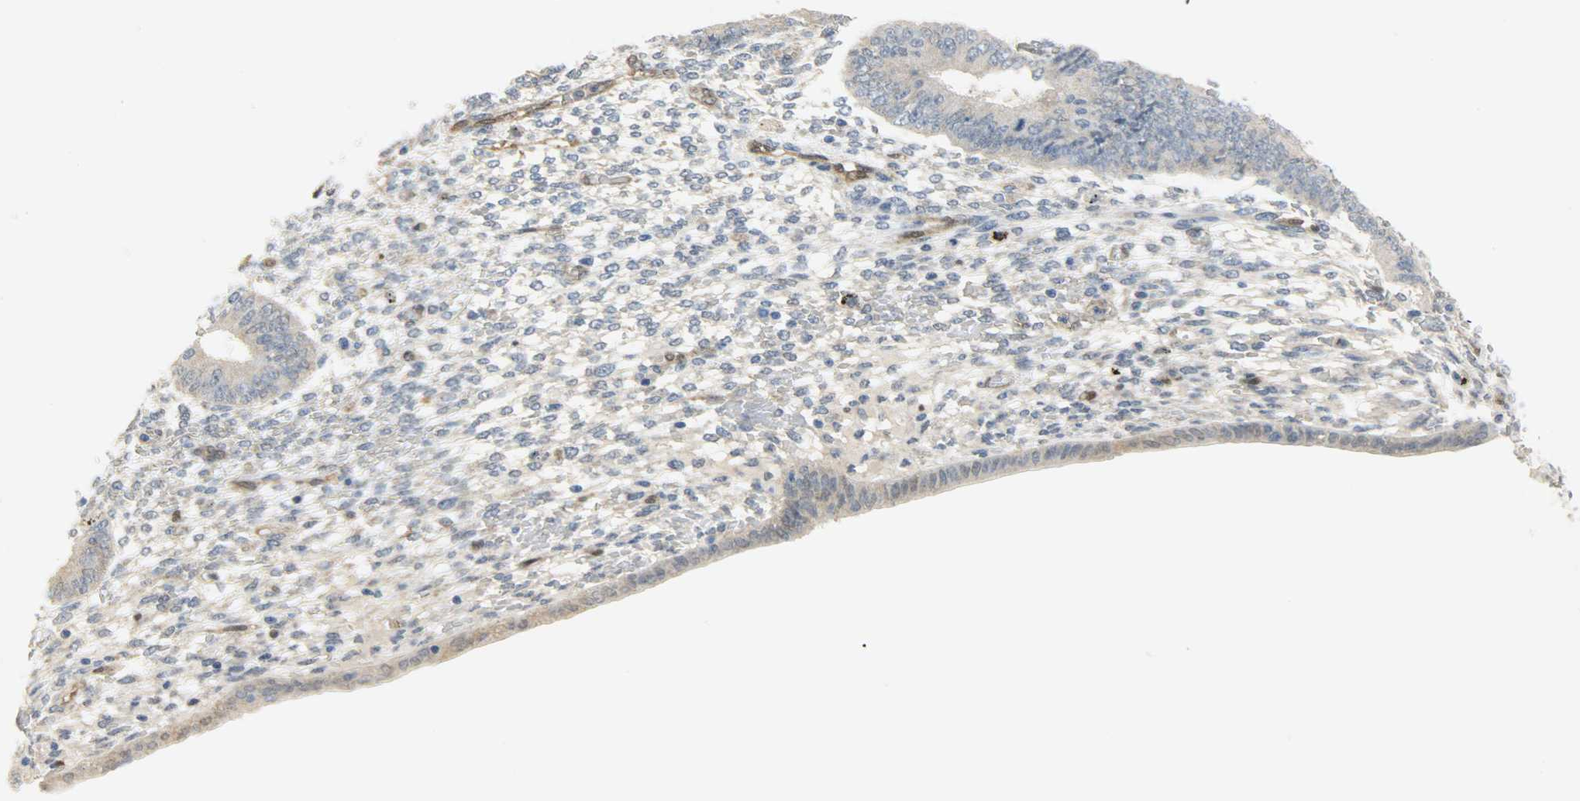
{"staining": {"intensity": "negative", "quantity": "none", "location": "none"}, "tissue": "endometrium", "cell_type": "Cells in endometrial stroma", "image_type": "normal", "snomed": [{"axis": "morphology", "description": "Normal tissue, NOS"}, {"axis": "topography", "description": "Endometrium"}], "caption": "A high-resolution micrograph shows immunohistochemistry staining of unremarkable endometrium, which exhibits no significant positivity in cells in endometrial stroma. (DAB IHC with hematoxylin counter stain).", "gene": "FKBP1A", "patient": {"sex": "female", "age": 42}}